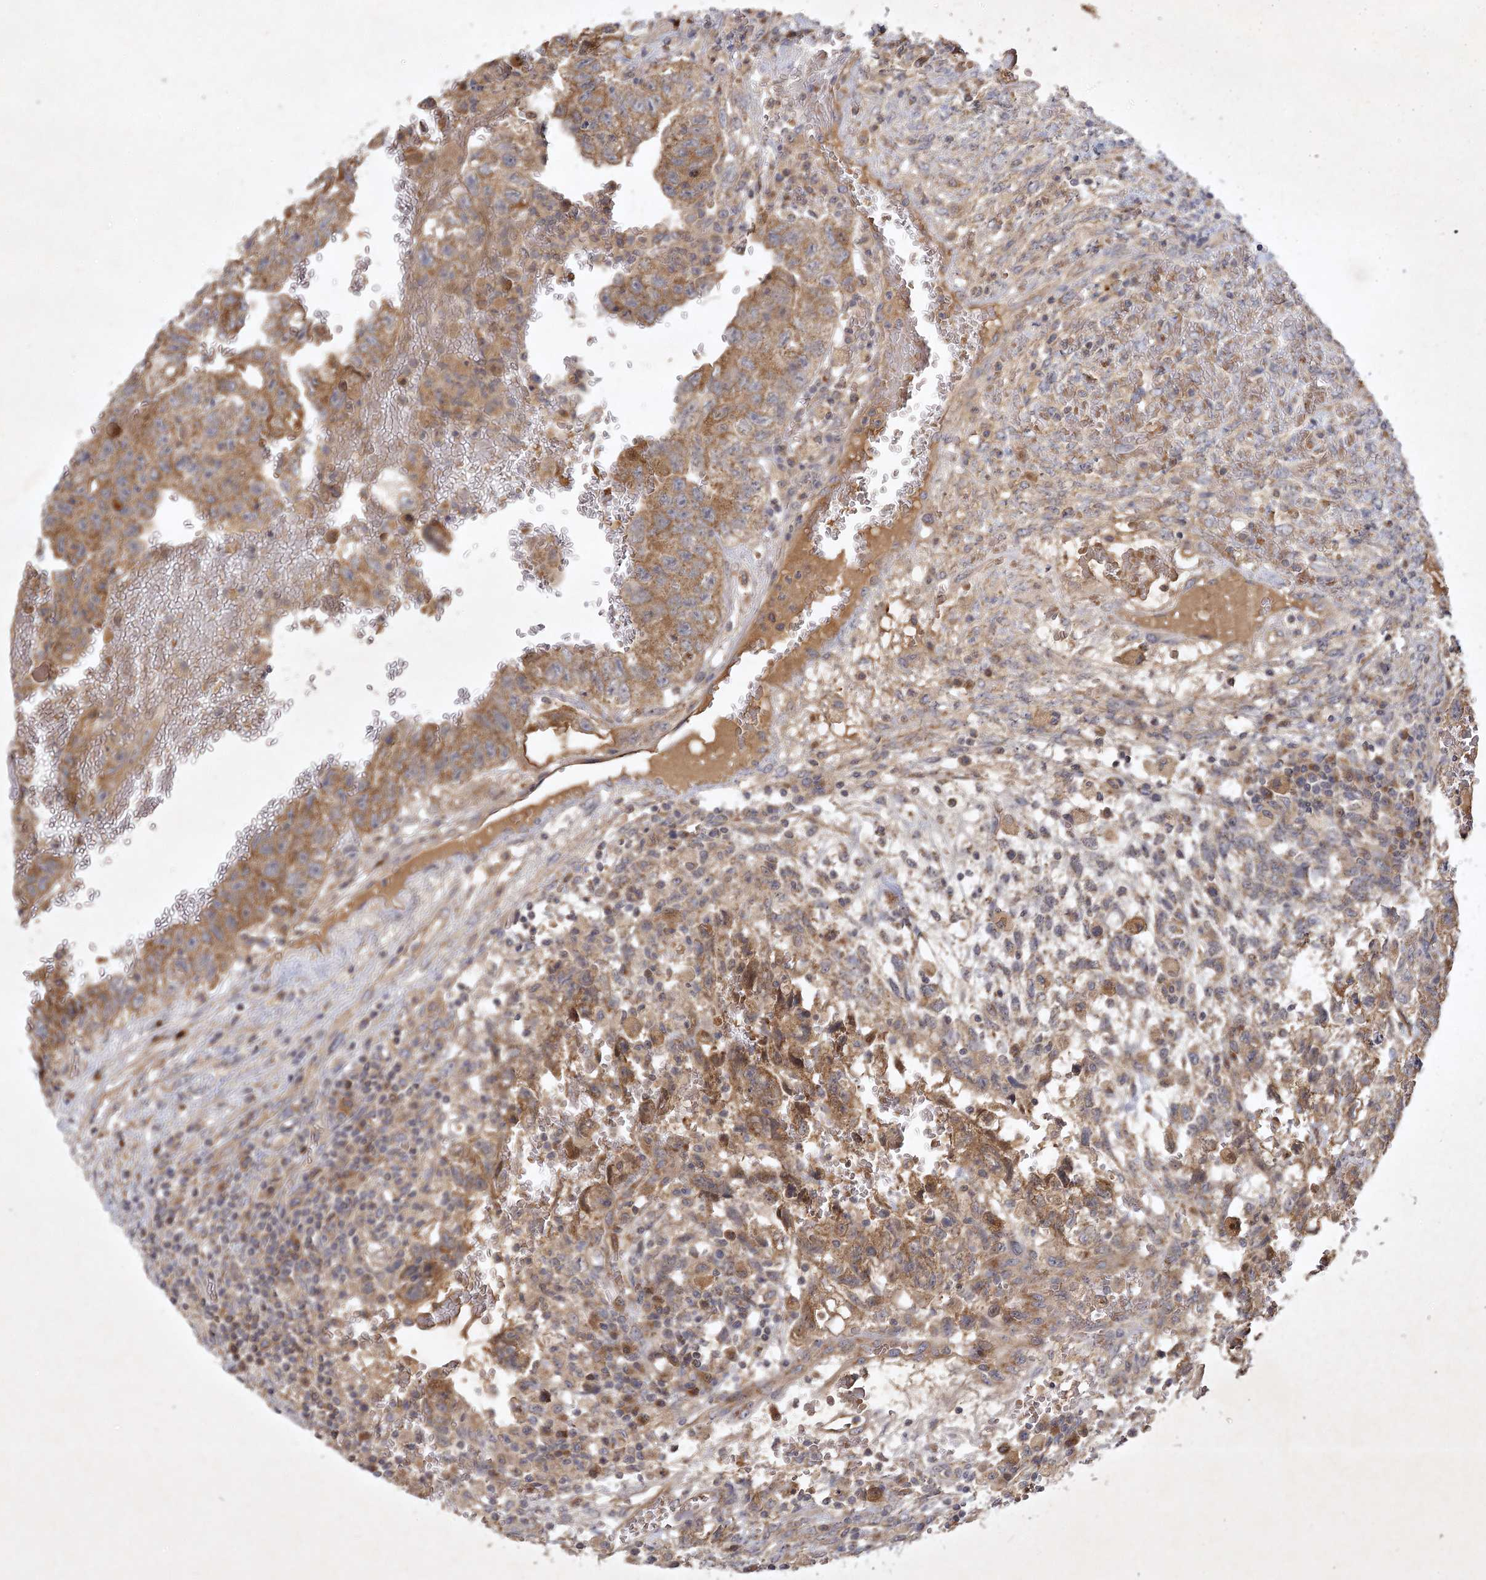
{"staining": {"intensity": "moderate", "quantity": ">75%", "location": "cytoplasmic/membranous"}, "tissue": "testis cancer", "cell_type": "Tumor cells", "image_type": "cancer", "snomed": [{"axis": "morphology", "description": "Carcinoma, Embryonal, NOS"}, {"axis": "topography", "description": "Testis"}], "caption": "A photomicrograph of testis embryonal carcinoma stained for a protein shows moderate cytoplasmic/membranous brown staining in tumor cells. The staining is performed using DAB brown chromogen to label protein expression. The nuclei are counter-stained blue using hematoxylin.", "gene": "PYROXD2", "patient": {"sex": "male", "age": 36}}